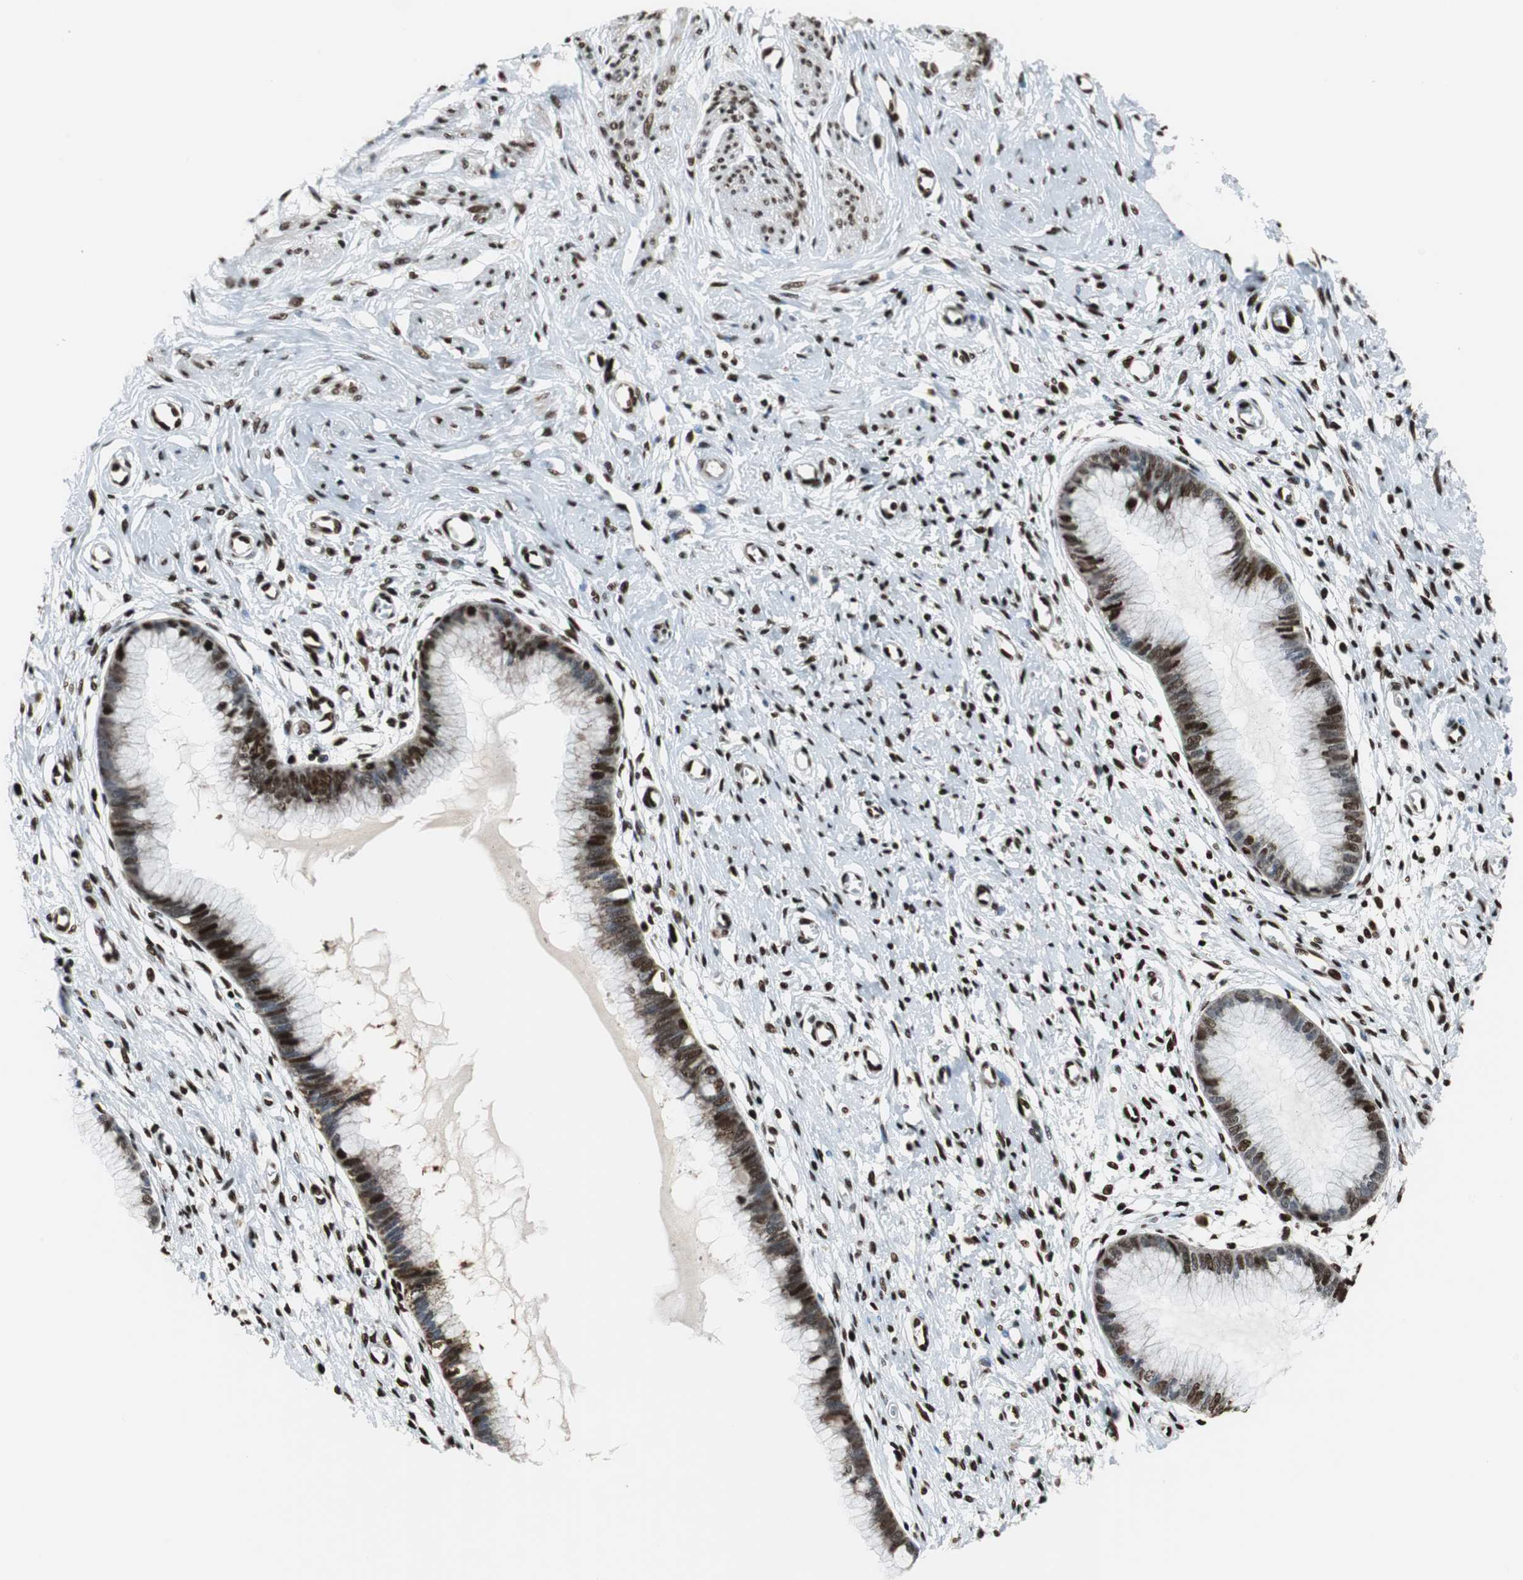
{"staining": {"intensity": "strong", "quantity": ">75%", "location": "nuclear"}, "tissue": "cervix", "cell_type": "Glandular cells", "image_type": "normal", "snomed": [{"axis": "morphology", "description": "Normal tissue, NOS"}, {"axis": "topography", "description": "Cervix"}], "caption": "Cervix stained with DAB immunohistochemistry exhibits high levels of strong nuclear expression in about >75% of glandular cells.", "gene": "HDAC1", "patient": {"sex": "female", "age": 55}}